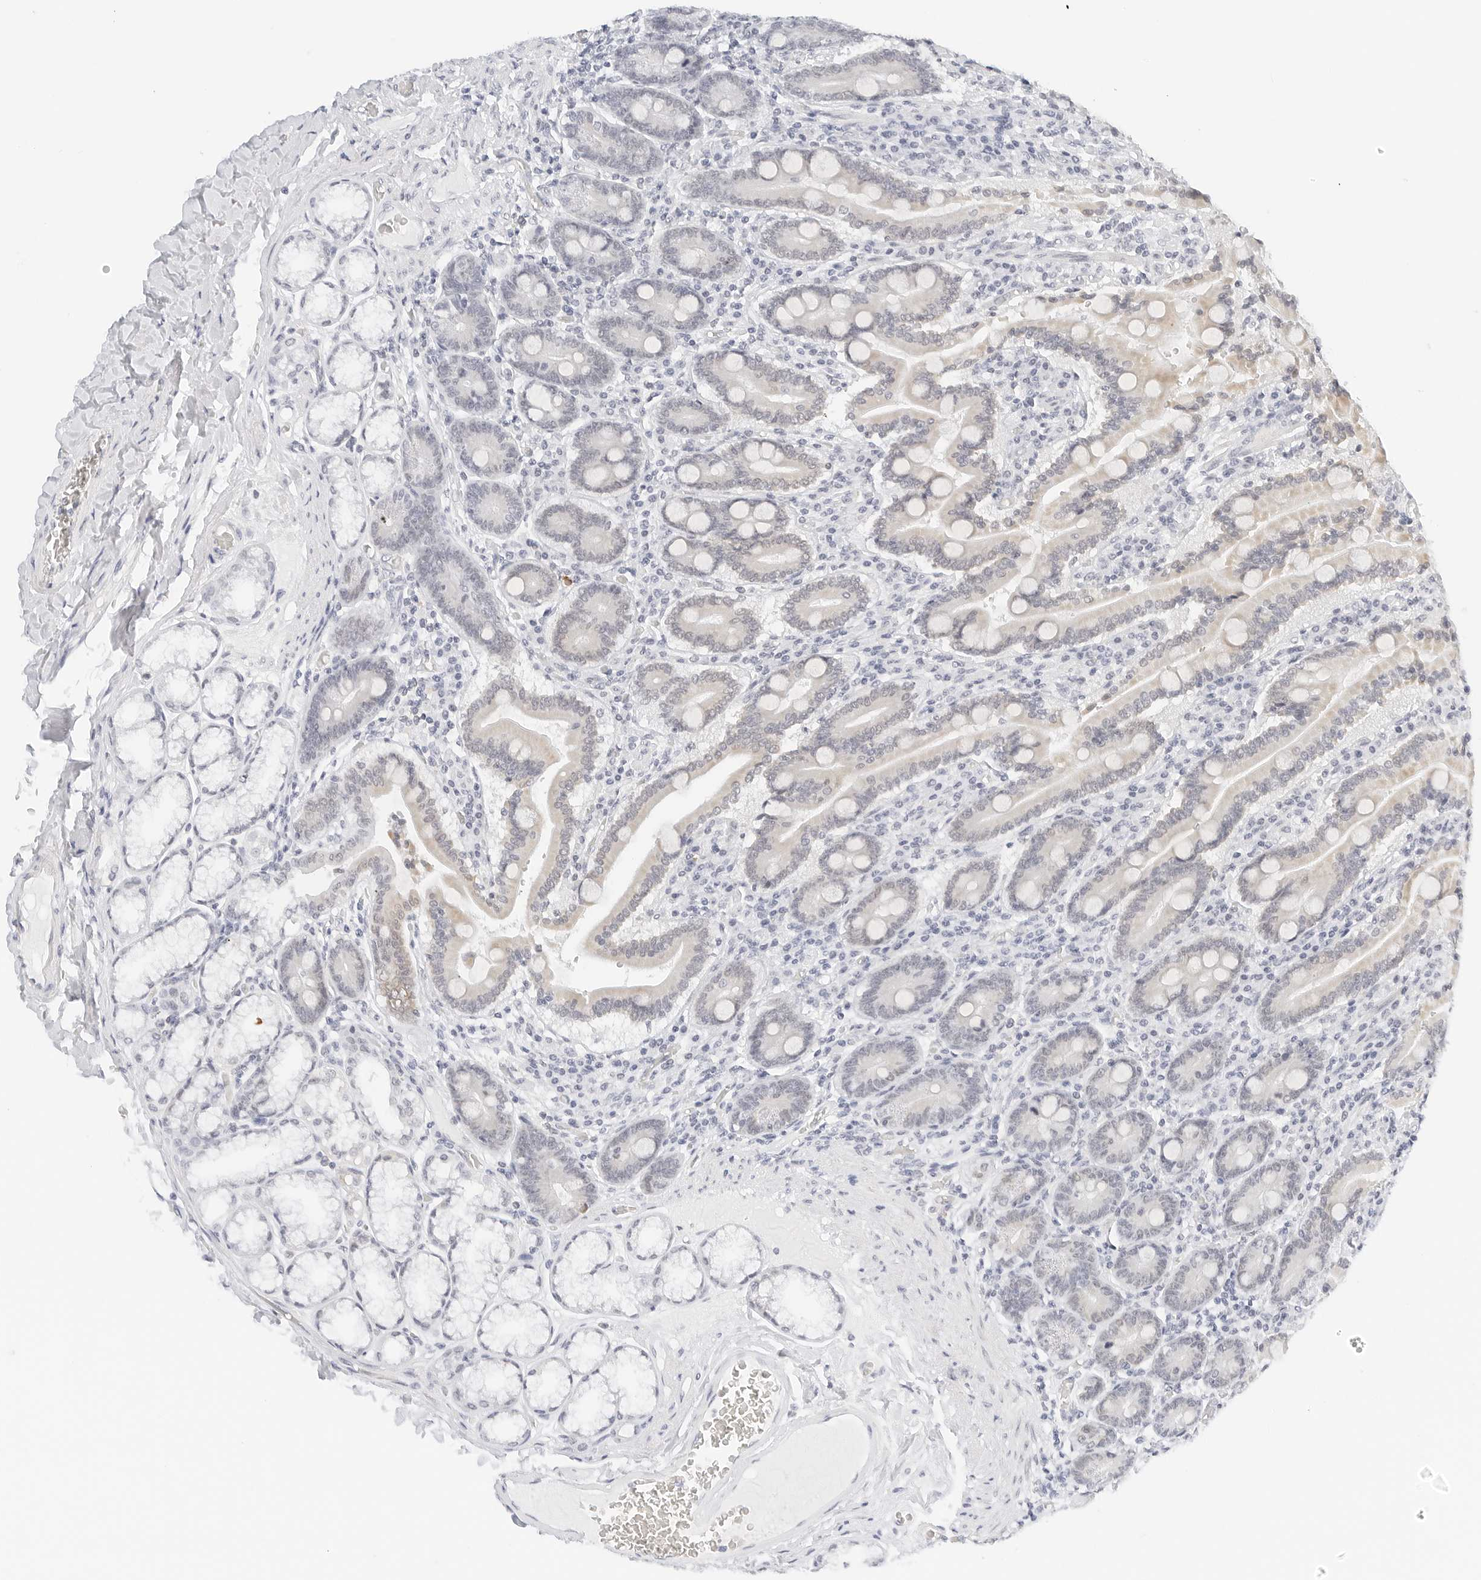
{"staining": {"intensity": "weak", "quantity": "<25%", "location": "cytoplasmic/membranous,nuclear"}, "tissue": "duodenum", "cell_type": "Glandular cells", "image_type": "normal", "snomed": [{"axis": "morphology", "description": "Normal tissue, NOS"}, {"axis": "topography", "description": "Duodenum"}], "caption": "Image shows no protein staining in glandular cells of unremarkable duodenum. (Immunohistochemistry, brightfield microscopy, high magnification).", "gene": "CD22", "patient": {"sex": "female", "age": 62}}